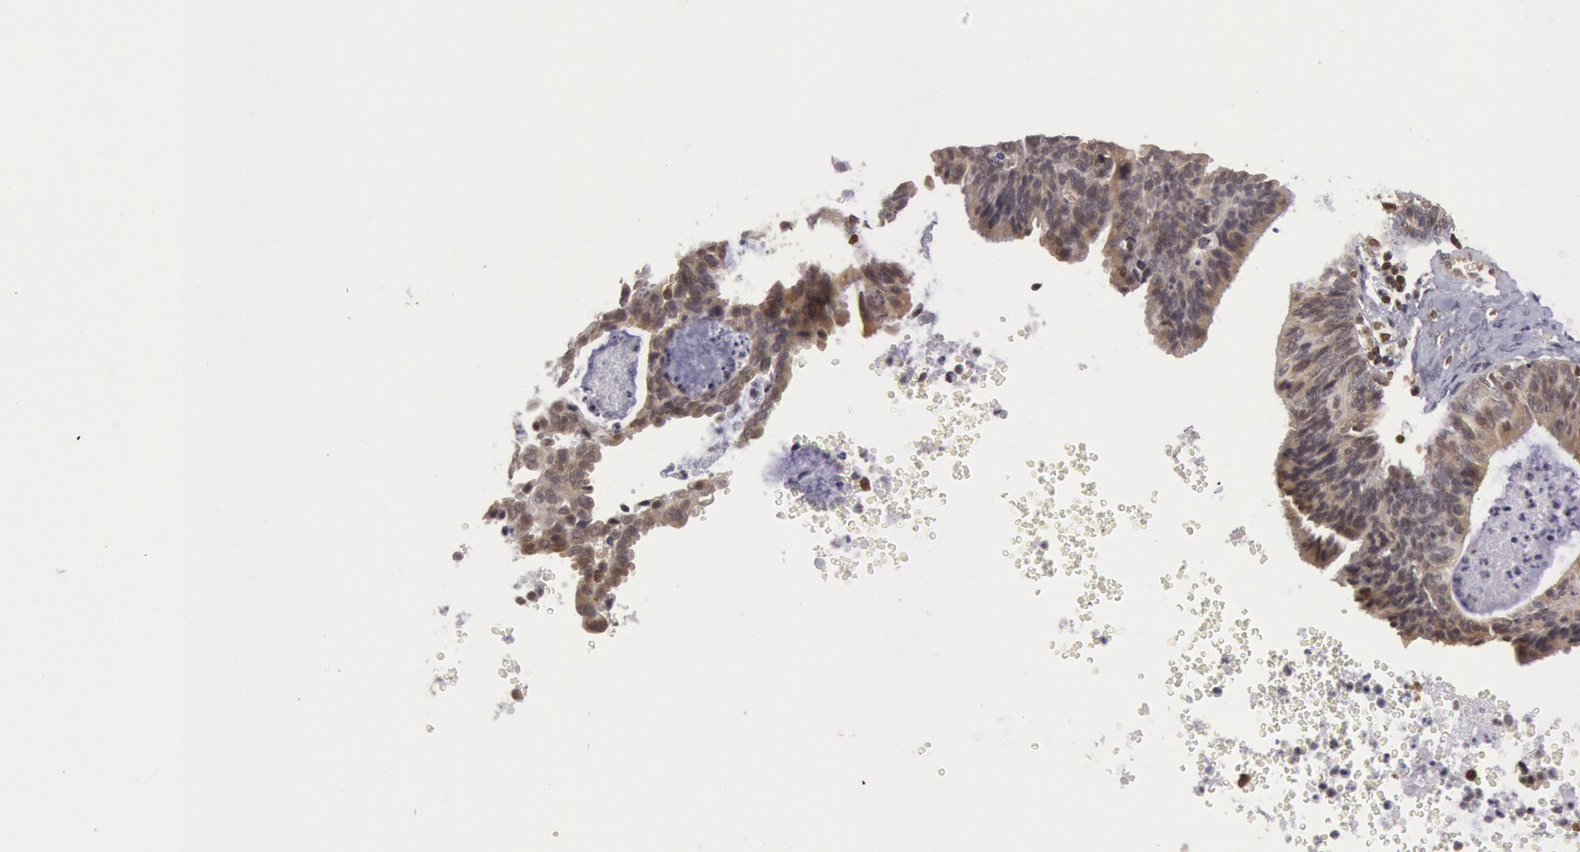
{"staining": {"intensity": "weak", "quantity": ">75%", "location": "cytoplasmic/membranous"}, "tissue": "ovarian cancer", "cell_type": "Tumor cells", "image_type": "cancer", "snomed": [{"axis": "morphology", "description": "Carcinoma, endometroid"}, {"axis": "topography", "description": "Ovary"}], "caption": "Immunohistochemistry (DAB (3,3'-diaminobenzidine)) staining of ovarian endometroid carcinoma exhibits weak cytoplasmic/membranous protein expression in about >75% of tumor cells.", "gene": "TAP2", "patient": {"sex": "female", "age": 52}}